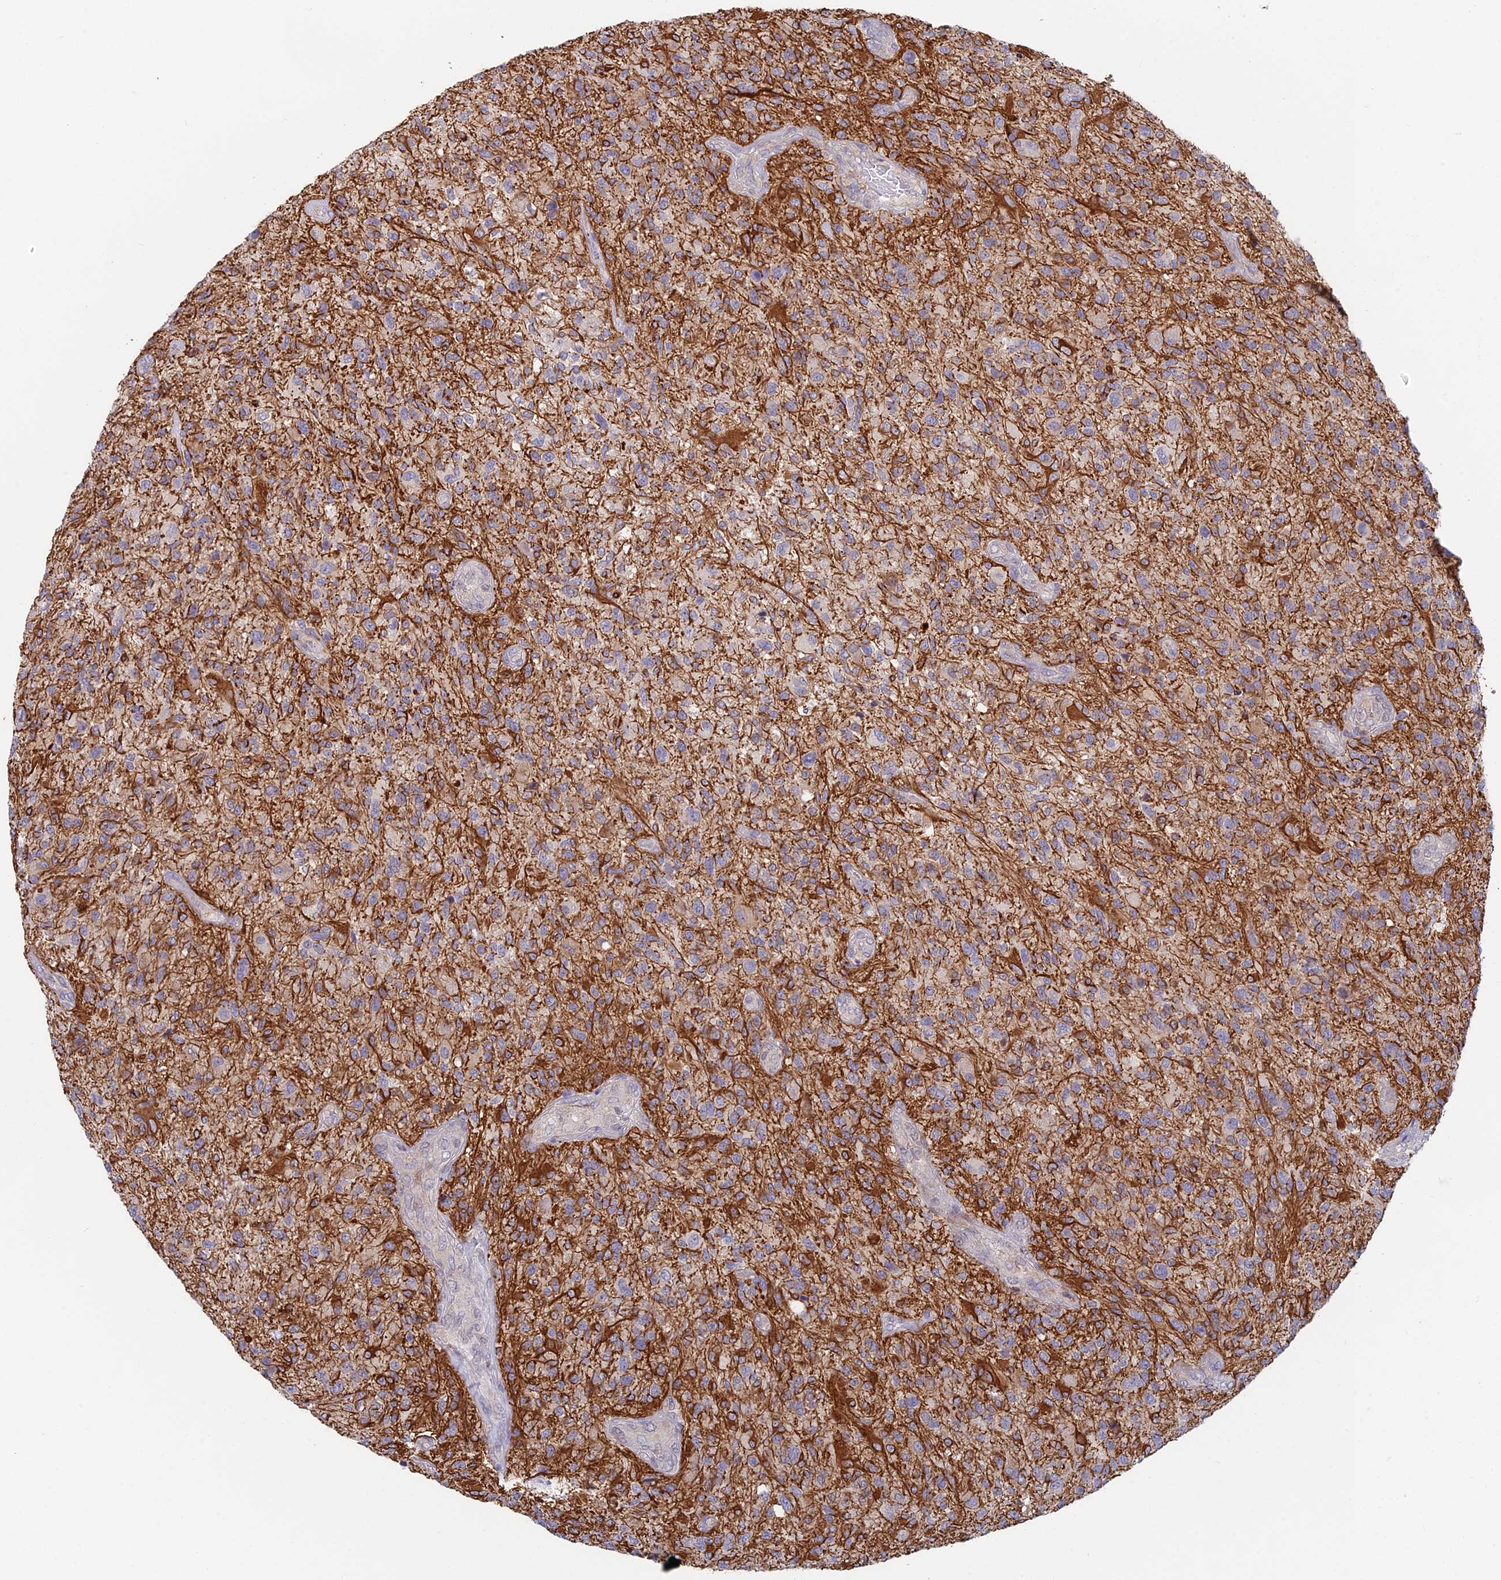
{"staining": {"intensity": "moderate", "quantity": "25%-75%", "location": "cytoplasmic/membranous"}, "tissue": "glioma", "cell_type": "Tumor cells", "image_type": "cancer", "snomed": [{"axis": "morphology", "description": "Glioma, malignant, High grade"}, {"axis": "topography", "description": "Brain"}], "caption": "Immunohistochemical staining of malignant glioma (high-grade) shows medium levels of moderate cytoplasmic/membranous protein expression in approximately 25%-75% of tumor cells.", "gene": "PPP1R26", "patient": {"sex": "male", "age": 47}}